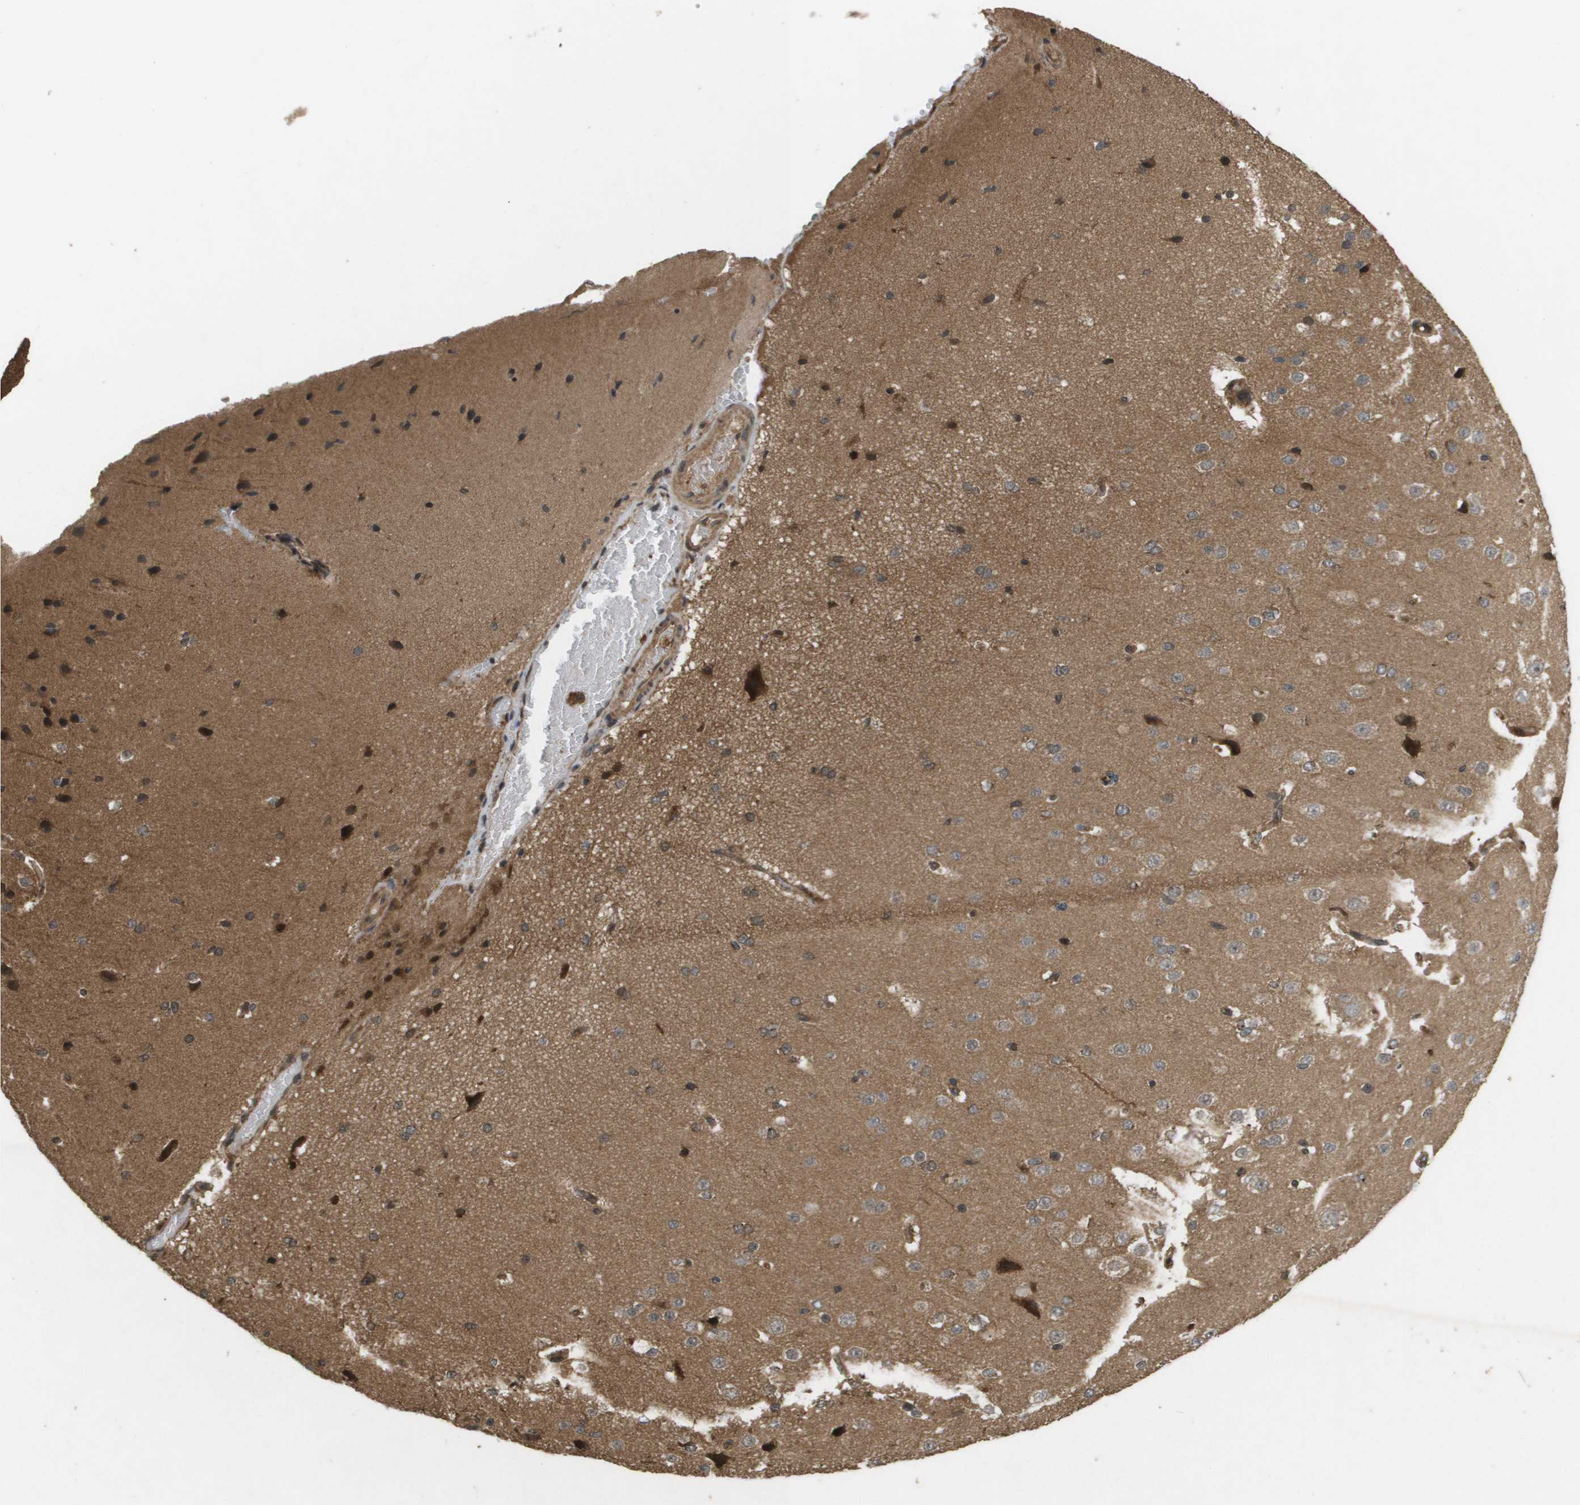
{"staining": {"intensity": "moderate", "quantity": ">75%", "location": "cytoplasmic/membranous"}, "tissue": "cerebral cortex", "cell_type": "Endothelial cells", "image_type": "normal", "snomed": [{"axis": "morphology", "description": "Normal tissue, NOS"}, {"axis": "morphology", "description": "Developmental malformation"}, {"axis": "topography", "description": "Cerebral cortex"}], "caption": "Cerebral cortex stained for a protein (brown) shows moderate cytoplasmic/membranous positive expression in about >75% of endothelial cells.", "gene": "KIF11", "patient": {"sex": "female", "age": 30}}